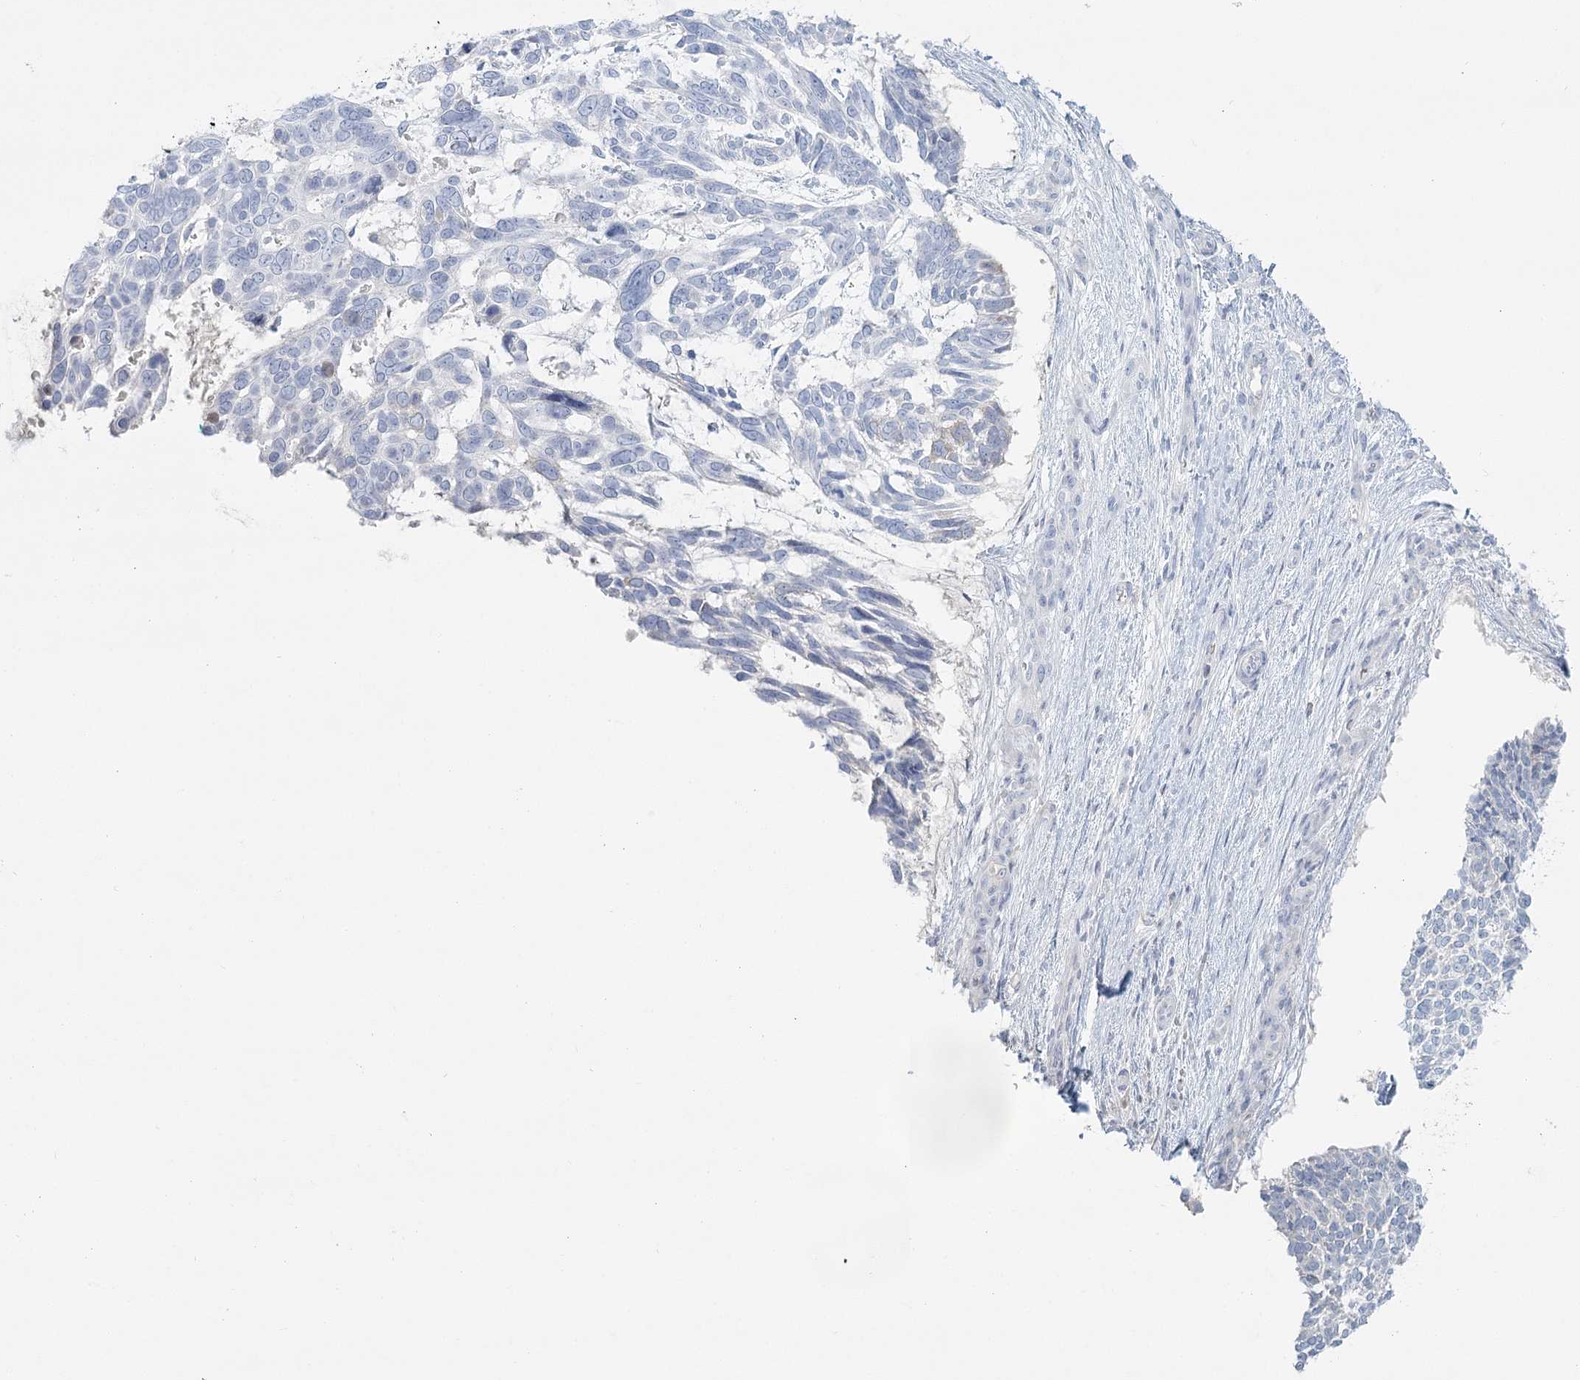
{"staining": {"intensity": "negative", "quantity": "none", "location": "none"}, "tissue": "skin cancer", "cell_type": "Tumor cells", "image_type": "cancer", "snomed": [{"axis": "morphology", "description": "Basal cell carcinoma"}, {"axis": "topography", "description": "Skin"}], "caption": "The immunohistochemistry photomicrograph has no significant positivity in tumor cells of skin basal cell carcinoma tissue. Nuclei are stained in blue.", "gene": "DMGDH", "patient": {"sex": "male", "age": 88}}